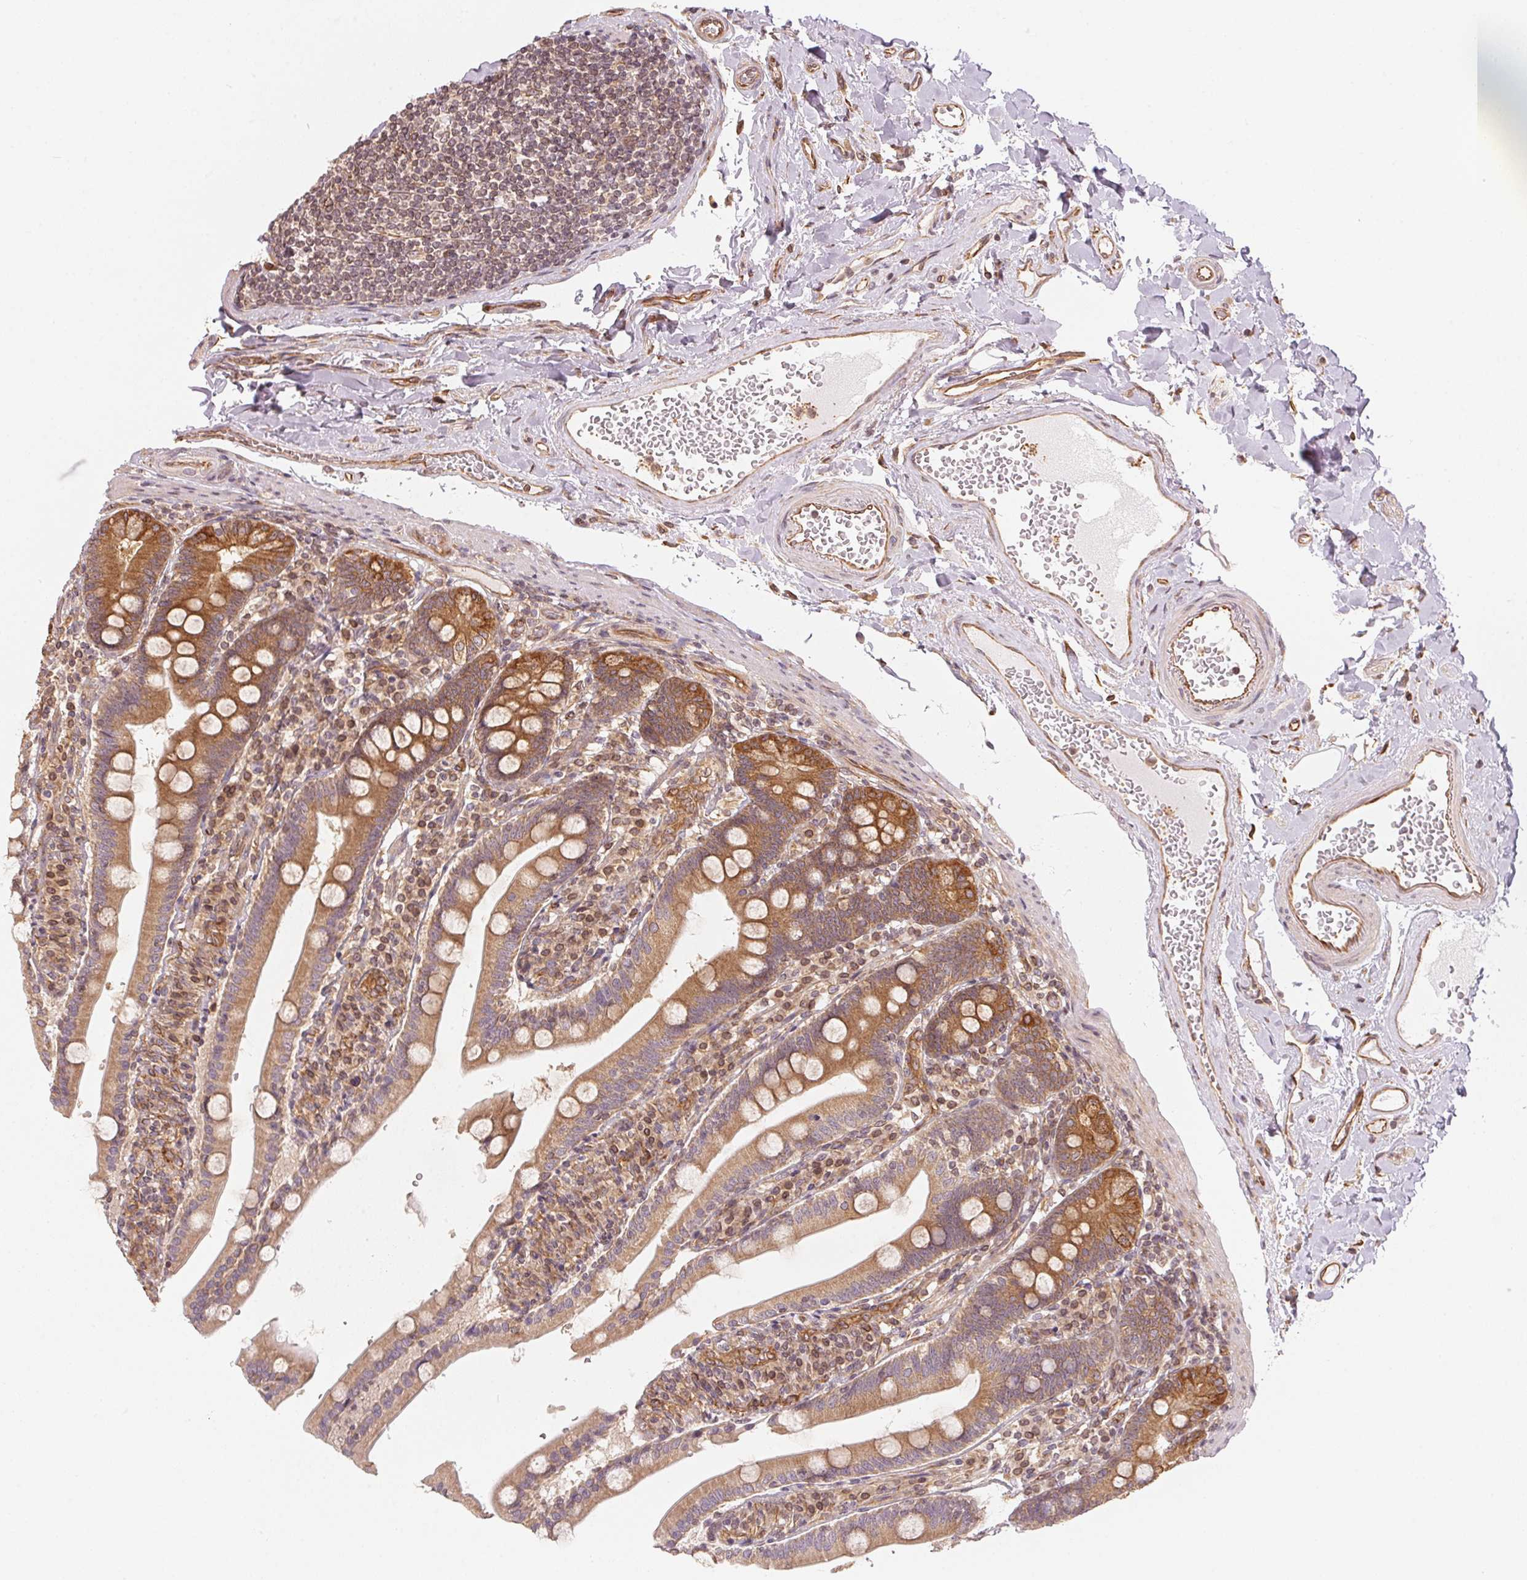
{"staining": {"intensity": "moderate", "quantity": ">75%", "location": "cytoplasmic/membranous"}, "tissue": "duodenum", "cell_type": "Glandular cells", "image_type": "normal", "snomed": [{"axis": "morphology", "description": "Normal tissue, NOS"}, {"axis": "topography", "description": "Duodenum"}], "caption": "Immunohistochemical staining of normal duodenum shows medium levels of moderate cytoplasmic/membranous staining in approximately >75% of glandular cells.", "gene": "STRN4", "patient": {"sex": "female", "age": 67}}